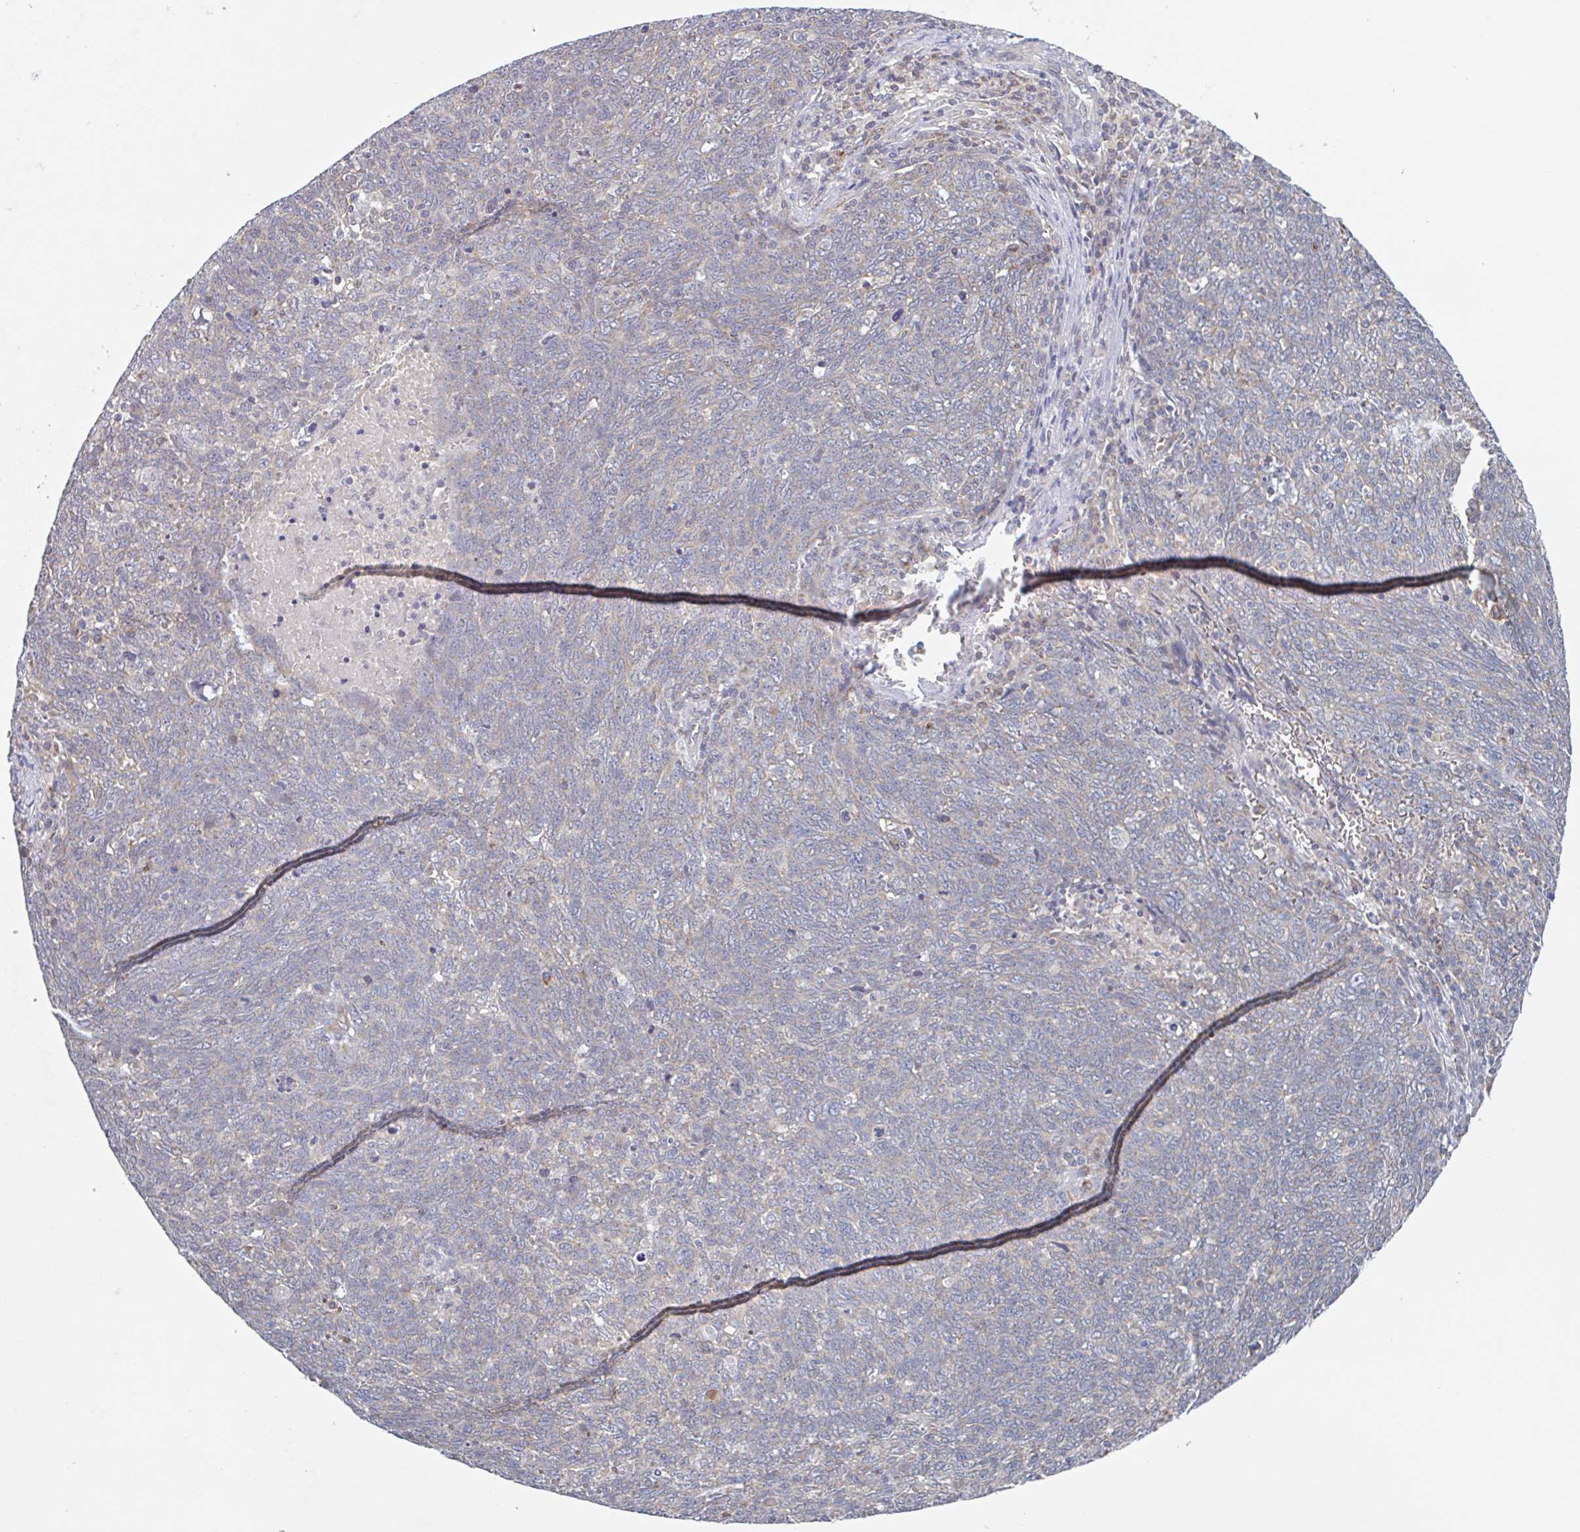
{"staining": {"intensity": "weak", "quantity": "25%-75%", "location": "cytoplasmic/membranous"}, "tissue": "lung cancer", "cell_type": "Tumor cells", "image_type": "cancer", "snomed": [{"axis": "morphology", "description": "Squamous cell carcinoma, NOS"}, {"axis": "topography", "description": "Lung"}], "caption": "Human lung cancer (squamous cell carcinoma) stained for a protein (brown) displays weak cytoplasmic/membranous positive staining in about 25%-75% of tumor cells.", "gene": "SURF1", "patient": {"sex": "female", "age": 72}}